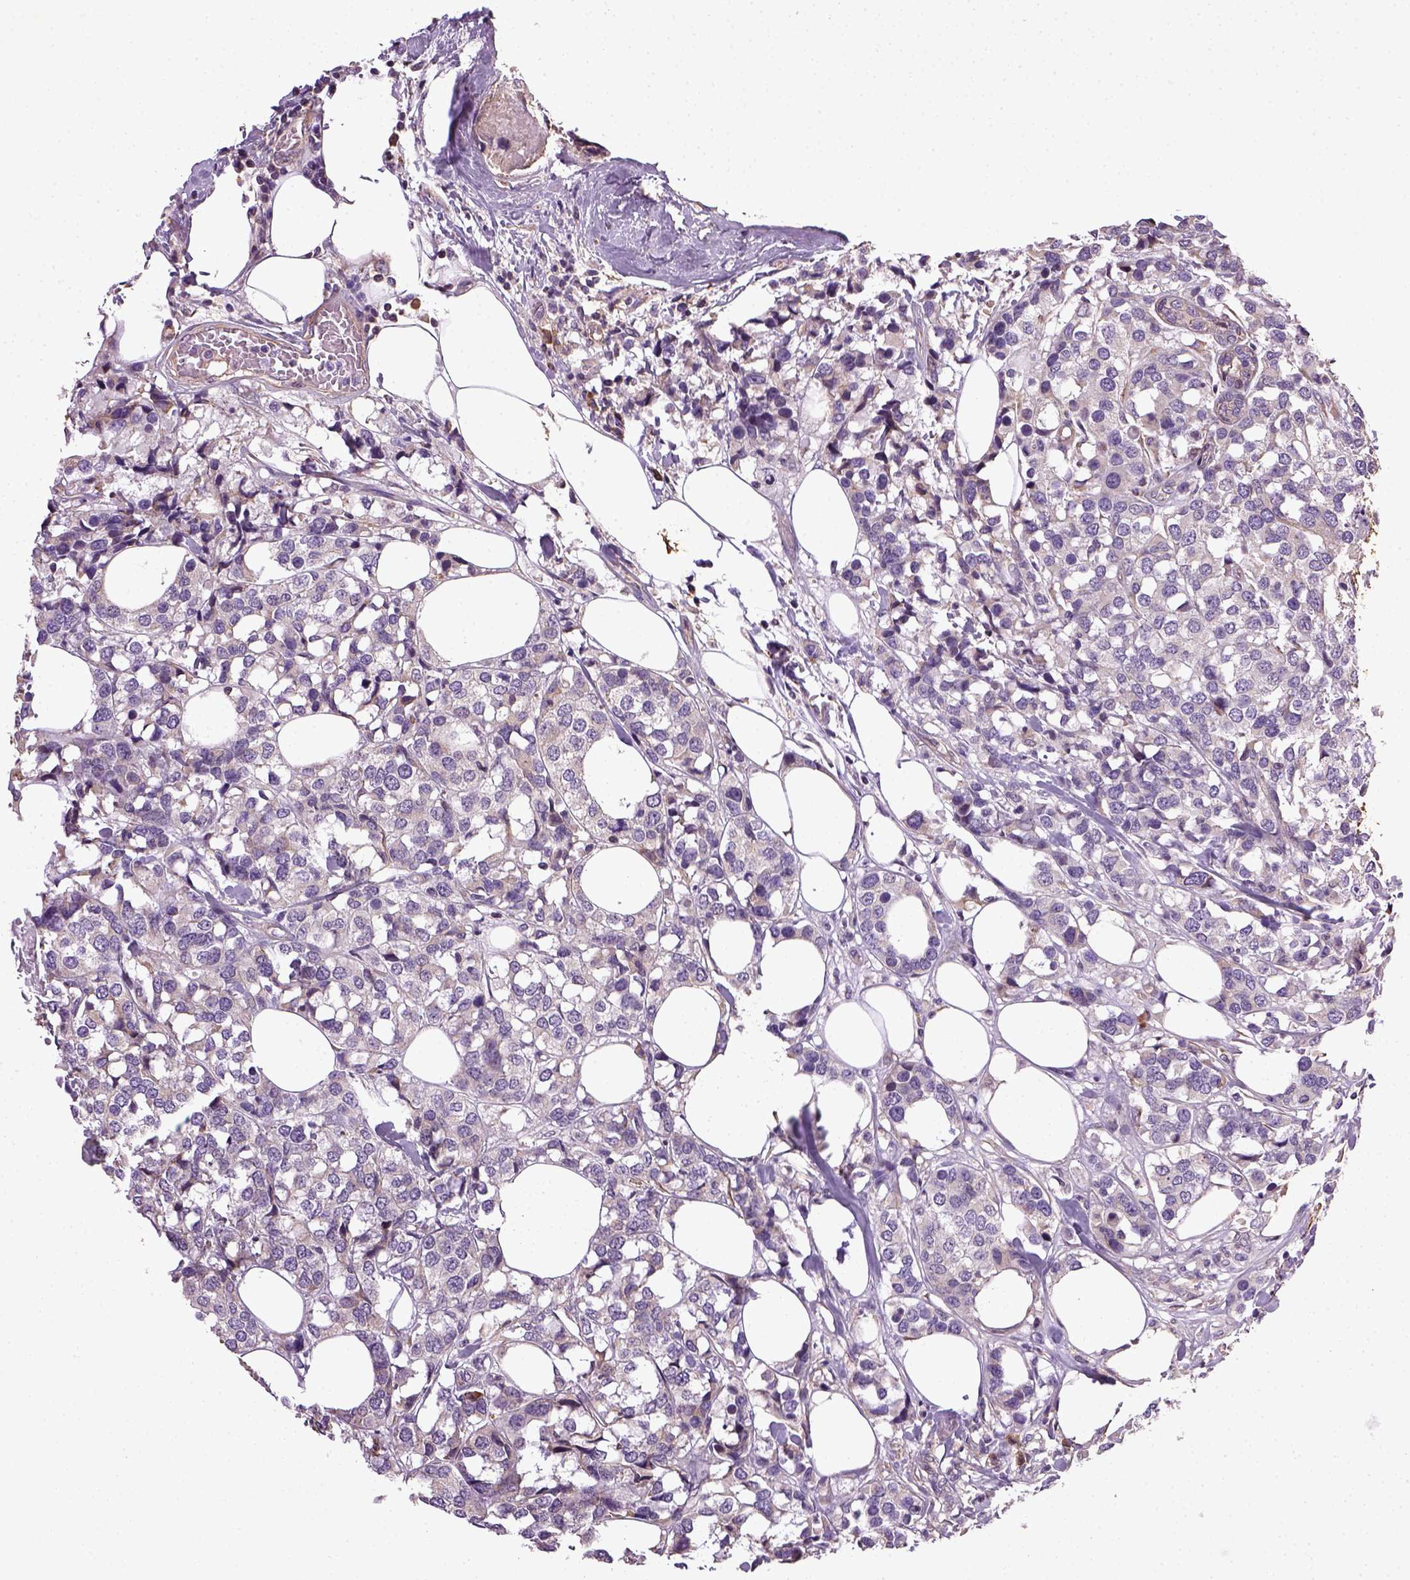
{"staining": {"intensity": "negative", "quantity": "none", "location": "none"}, "tissue": "breast cancer", "cell_type": "Tumor cells", "image_type": "cancer", "snomed": [{"axis": "morphology", "description": "Lobular carcinoma"}, {"axis": "topography", "description": "Breast"}], "caption": "Tumor cells show no significant protein expression in breast cancer.", "gene": "TPRG1", "patient": {"sex": "female", "age": 59}}